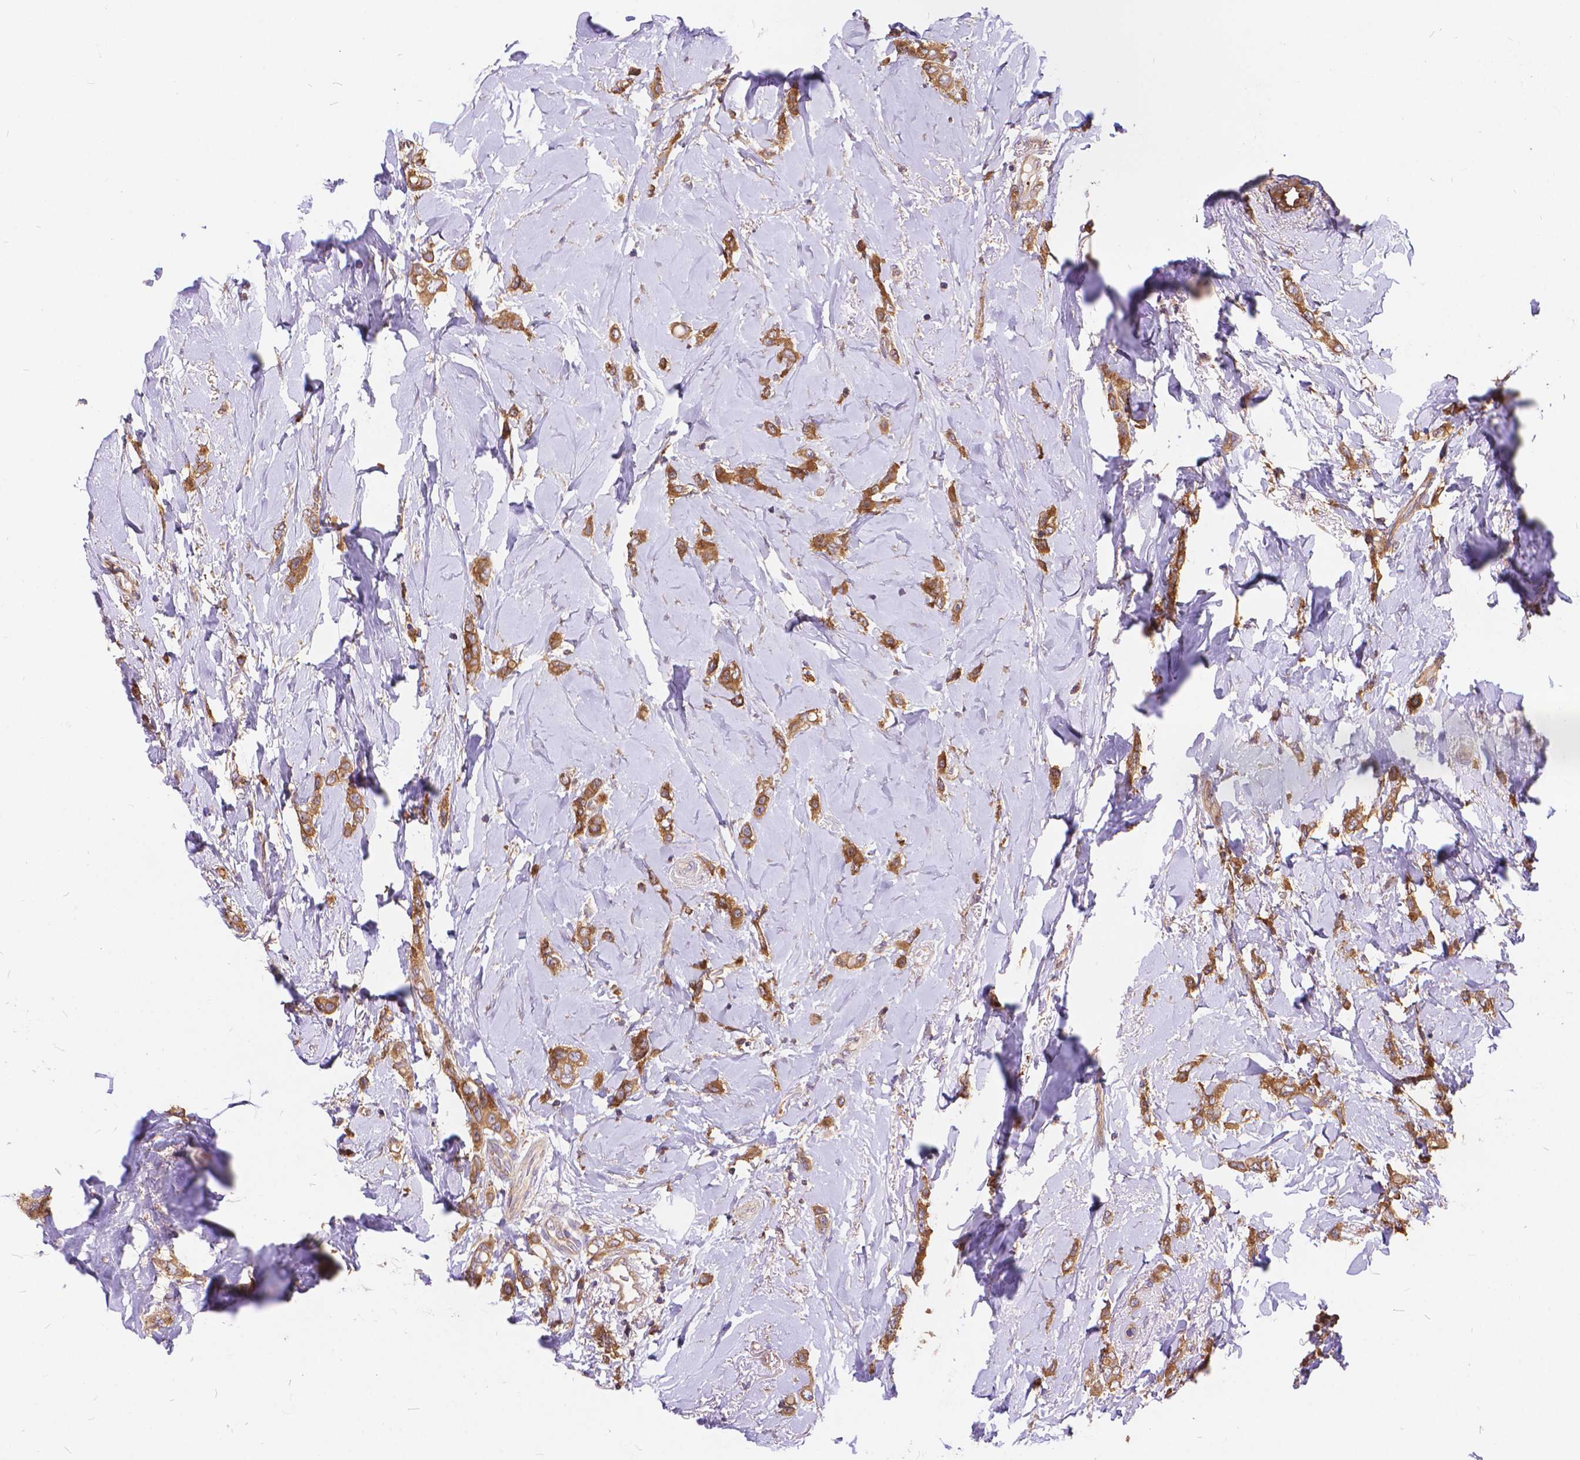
{"staining": {"intensity": "moderate", "quantity": ">75%", "location": "cytoplasmic/membranous"}, "tissue": "breast cancer", "cell_type": "Tumor cells", "image_type": "cancer", "snomed": [{"axis": "morphology", "description": "Lobular carcinoma"}, {"axis": "topography", "description": "Breast"}], "caption": "Human breast lobular carcinoma stained with a brown dye shows moderate cytoplasmic/membranous positive expression in approximately >75% of tumor cells.", "gene": "ARAP1", "patient": {"sex": "female", "age": 66}}